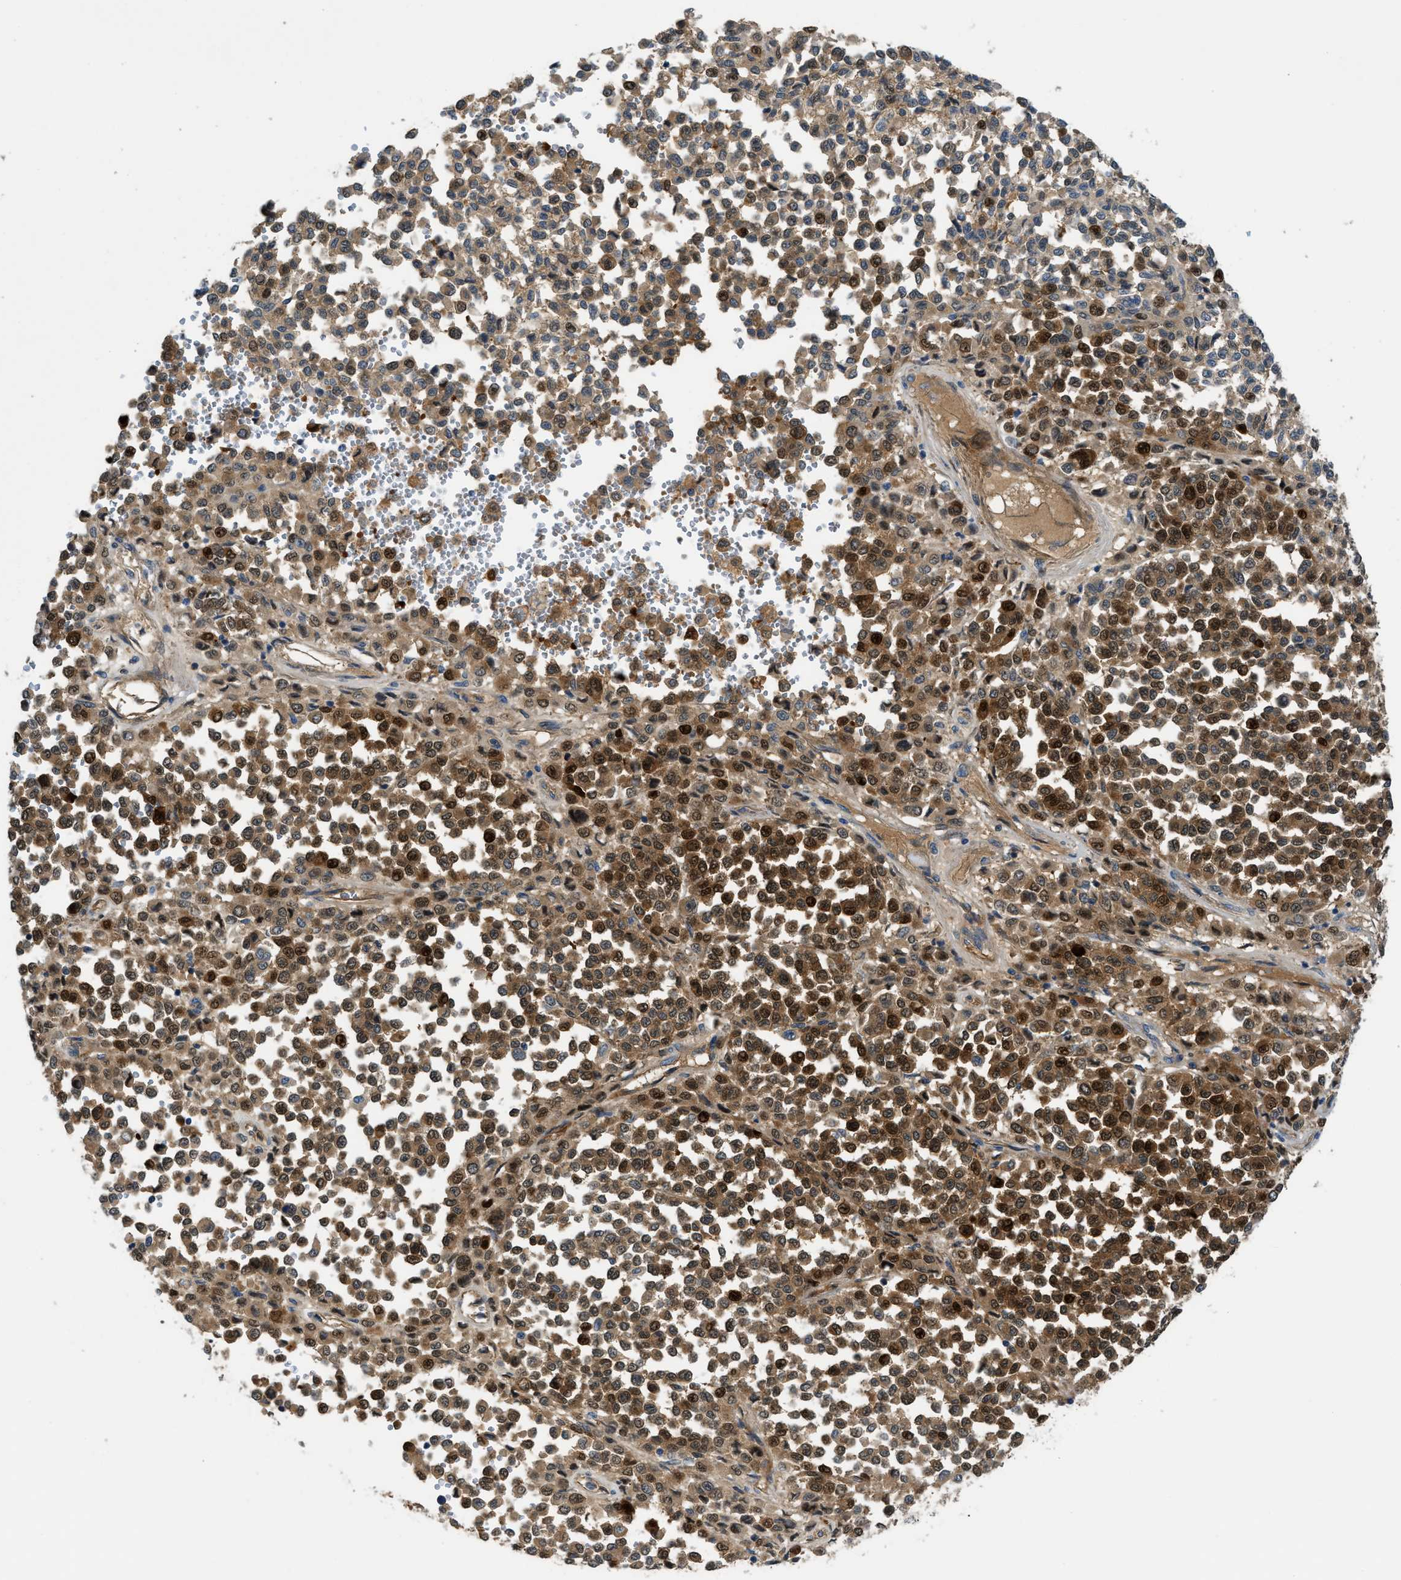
{"staining": {"intensity": "moderate", "quantity": ">75%", "location": "cytoplasmic/membranous,nuclear"}, "tissue": "melanoma", "cell_type": "Tumor cells", "image_type": "cancer", "snomed": [{"axis": "morphology", "description": "Malignant melanoma, Metastatic site"}, {"axis": "topography", "description": "Pancreas"}], "caption": "DAB immunohistochemical staining of human melanoma demonstrates moderate cytoplasmic/membranous and nuclear protein positivity in about >75% of tumor cells. The protein is shown in brown color, while the nuclei are stained blue.", "gene": "TRAK2", "patient": {"sex": "female", "age": 30}}